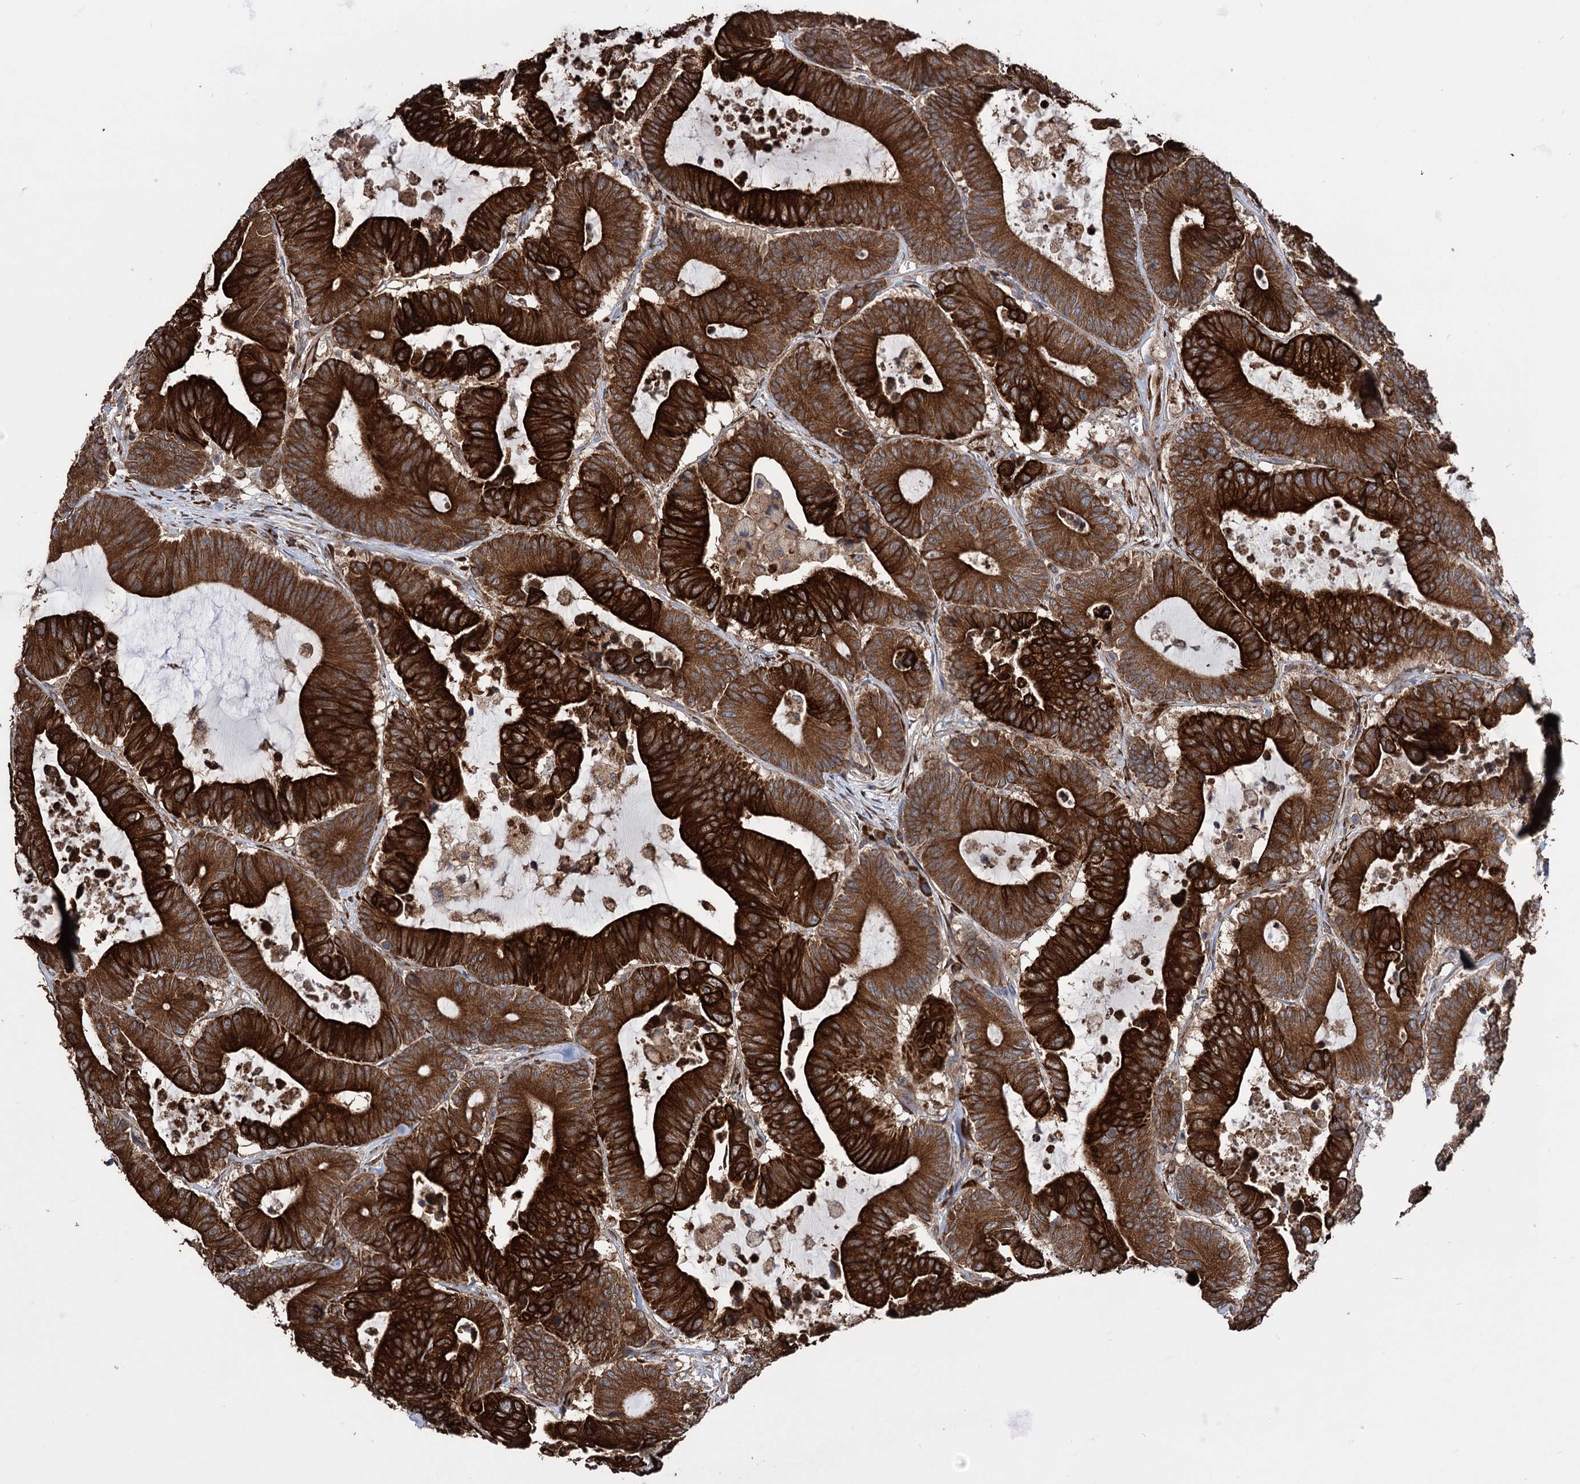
{"staining": {"intensity": "strong", "quantity": ">75%", "location": "cytoplasmic/membranous"}, "tissue": "colorectal cancer", "cell_type": "Tumor cells", "image_type": "cancer", "snomed": [{"axis": "morphology", "description": "Adenocarcinoma, NOS"}, {"axis": "topography", "description": "Colon"}], "caption": "Adenocarcinoma (colorectal) was stained to show a protein in brown. There is high levels of strong cytoplasmic/membranous staining in approximately >75% of tumor cells.", "gene": "CDAN1", "patient": {"sex": "female", "age": 84}}